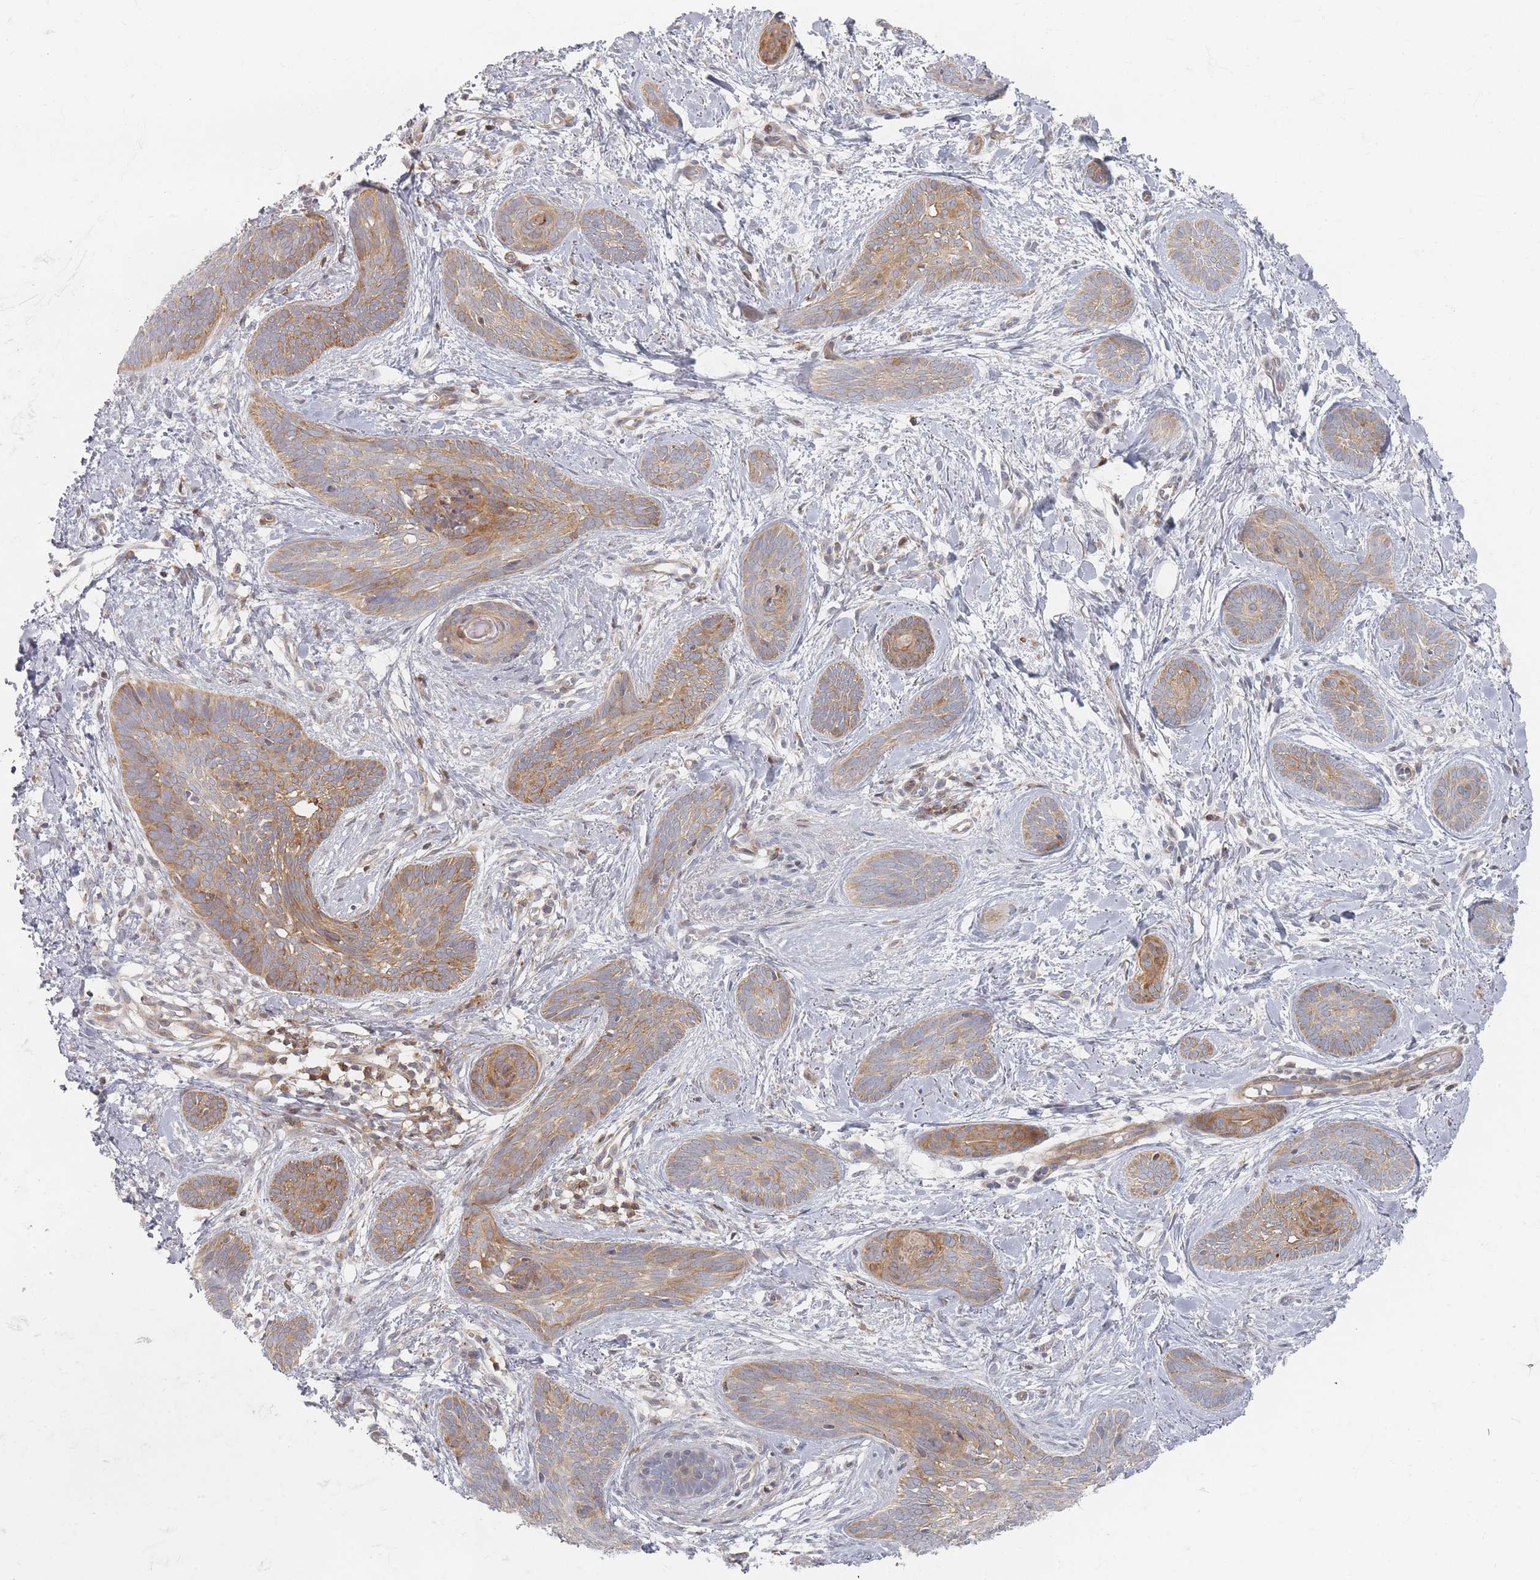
{"staining": {"intensity": "moderate", "quantity": ">75%", "location": "cytoplasmic/membranous"}, "tissue": "skin cancer", "cell_type": "Tumor cells", "image_type": "cancer", "snomed": [{"axis": "morphology", "description": "Basal cell carcinoma"}, {"axis": "topography", "description": "Skin"}], "caption": "The micrograph shows staining of basal cell carcinoma (skin), revealing moderate cytoplasmic/membranous protein staining (brown color) within tumor cells.", "gene": "ZNF852", "patient": {"sex": "female", "age": 81}}